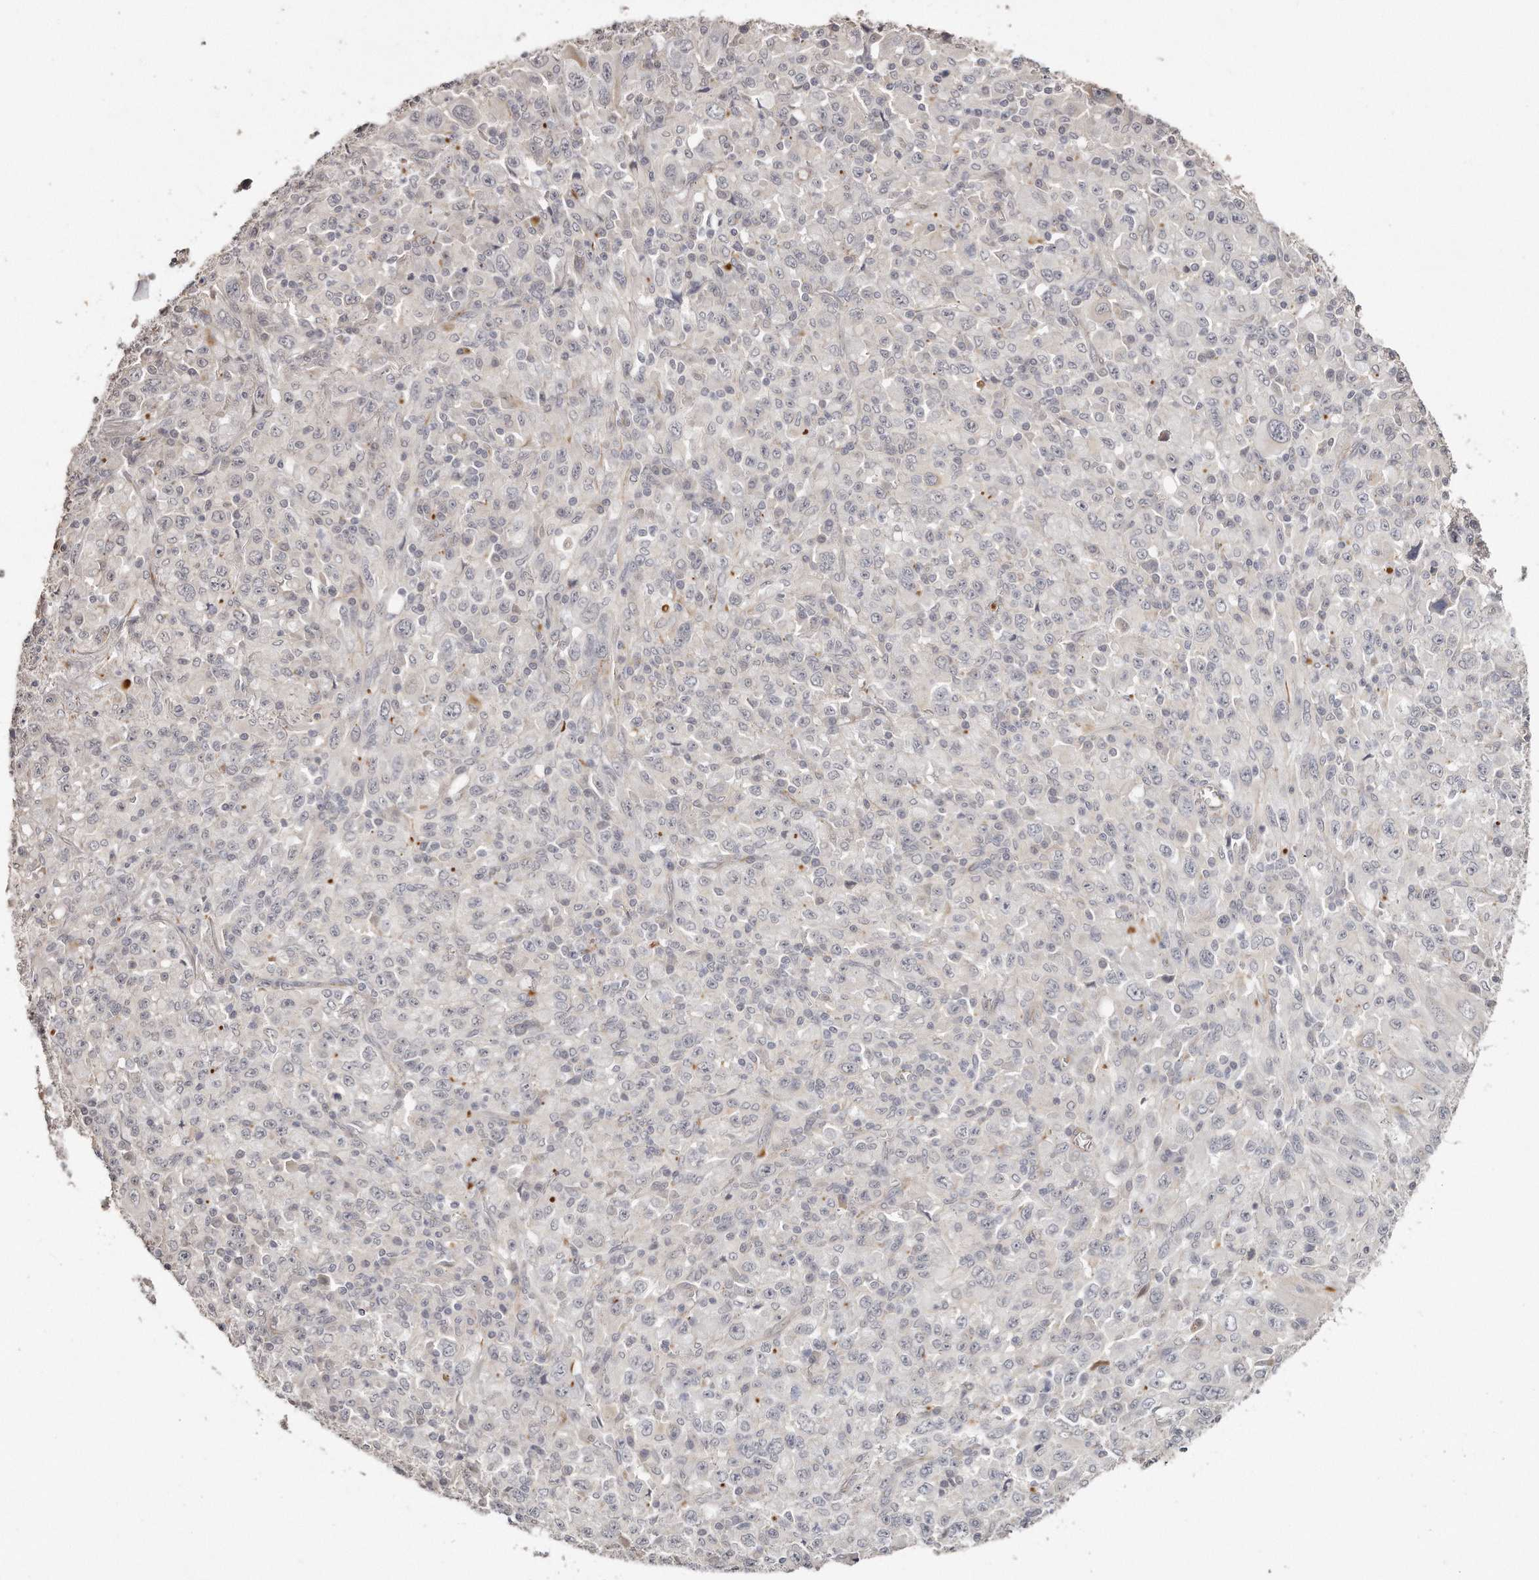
{"staining": {"intensity": "negative", "quantity": "none", "location": "none"}, "tissue": "melanoma", "cell_type": "Tumor cells", "image_type": "cancer", "snomed": [{"axis": "morphology", "description": "Malignant melanoma, Metastatic site"}, {"axis": "topography", "description": "Skin"}], "caption": "High magnification brightfield microscopy of melanoma stained with DAB (3,3'-diaminobenzidine) (brown) and counterstained with hematoxylin (blue): tumor cells show no significant positivity.", "gene": "ZYG11A", "patient": {"sex": "female", "age": 56}}